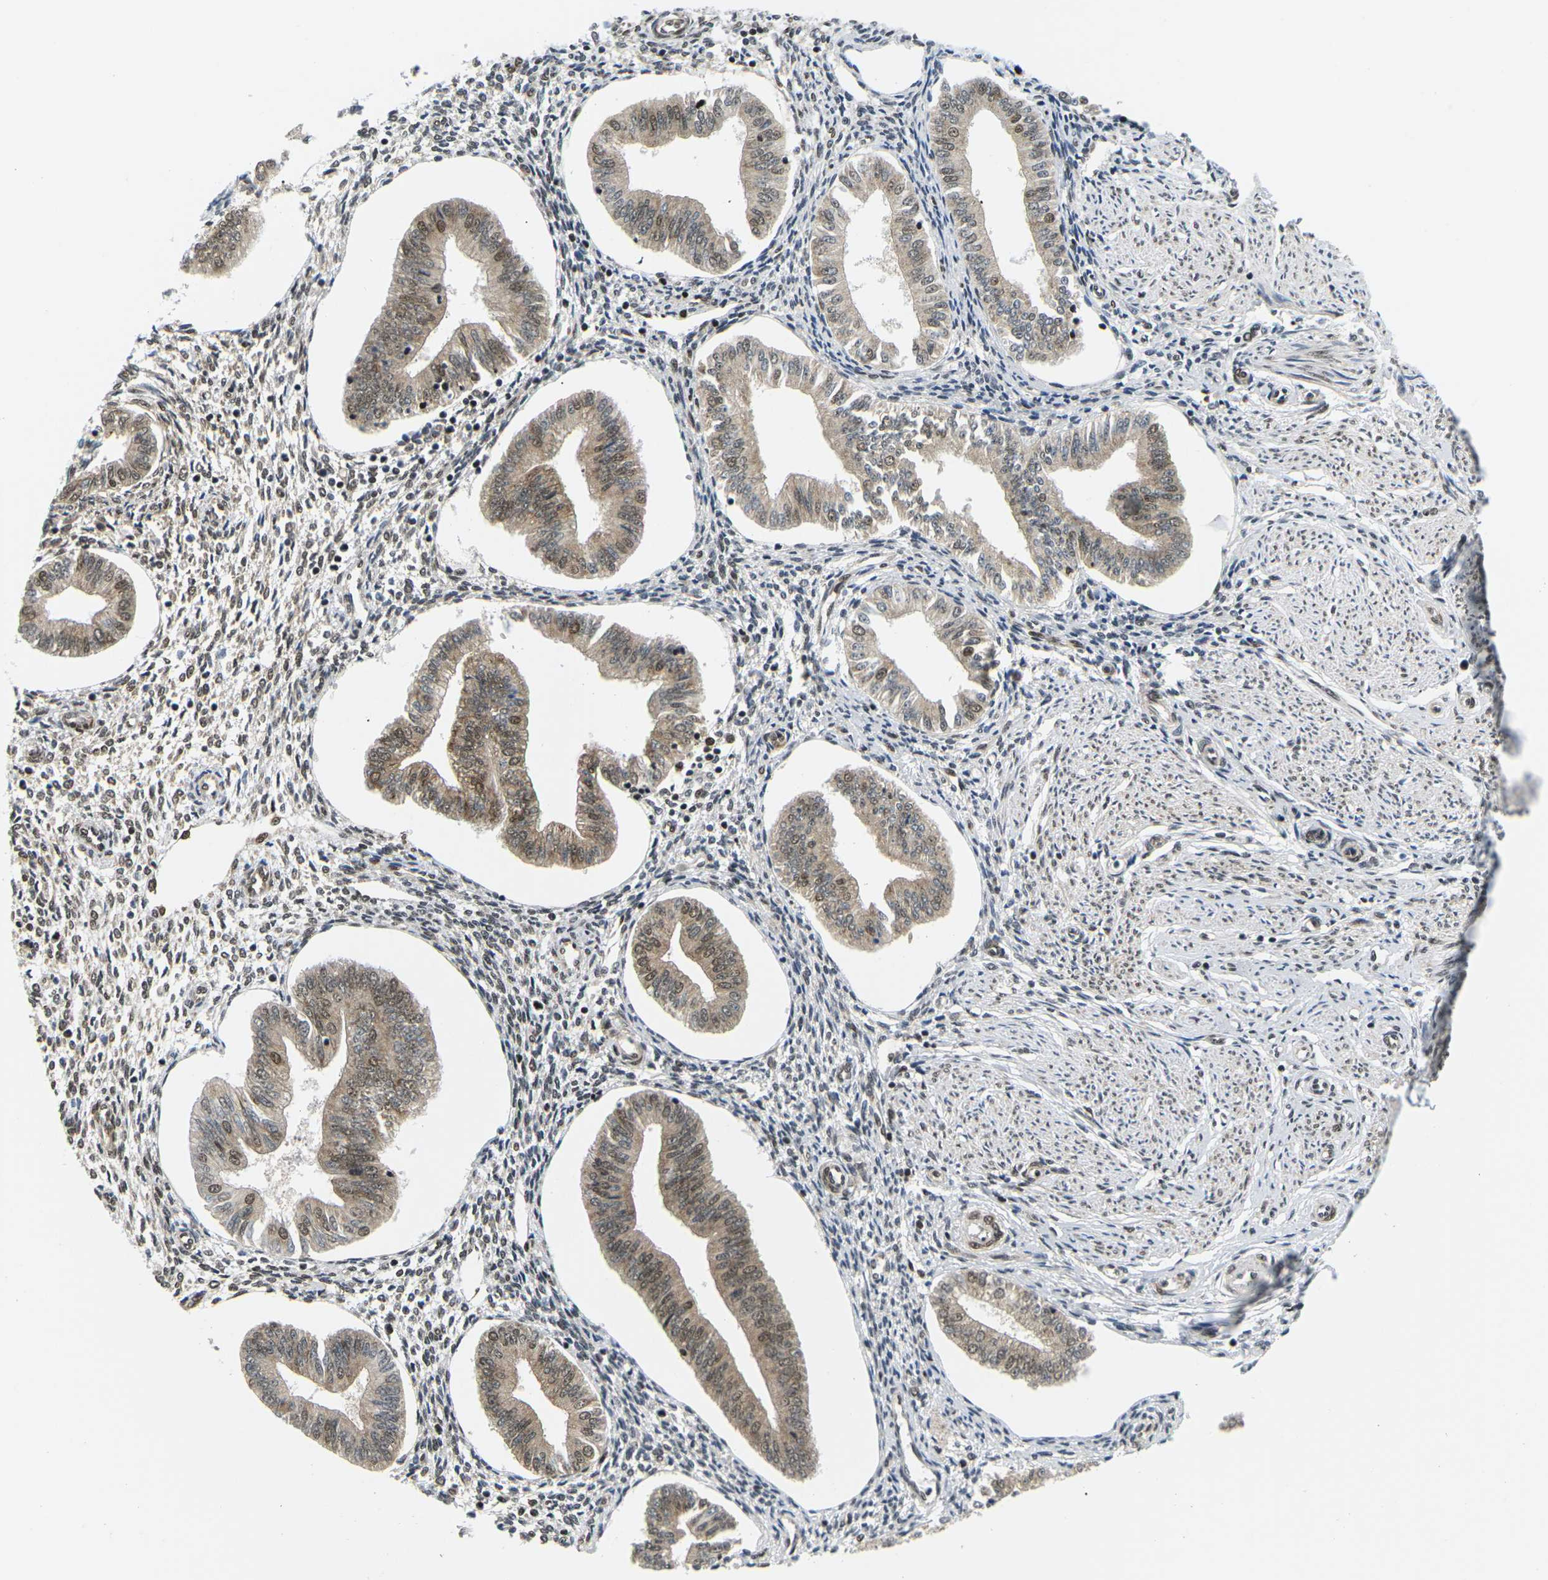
{"staining": {"intensity": "strong", "quantity": "25%-75%", "location": "nuclear"}, "tissue": "endometrium", "cell_type": "Cells in endometrial stroma", "image_type": "normal", "snomed": [{"axis": "morphology", "description": "Normal tissue, NOS"}, {"axis": "topography", "description": "Endometrium"}], "caption": "Endometrium stained for a protein displays strong nuclear positivity in cells in endometrial stroma. (DAB = brown stain, brightfield microscopy at high magnification).", "gene": "CELF1", "patient": {"sex": "female", "age": 50}}